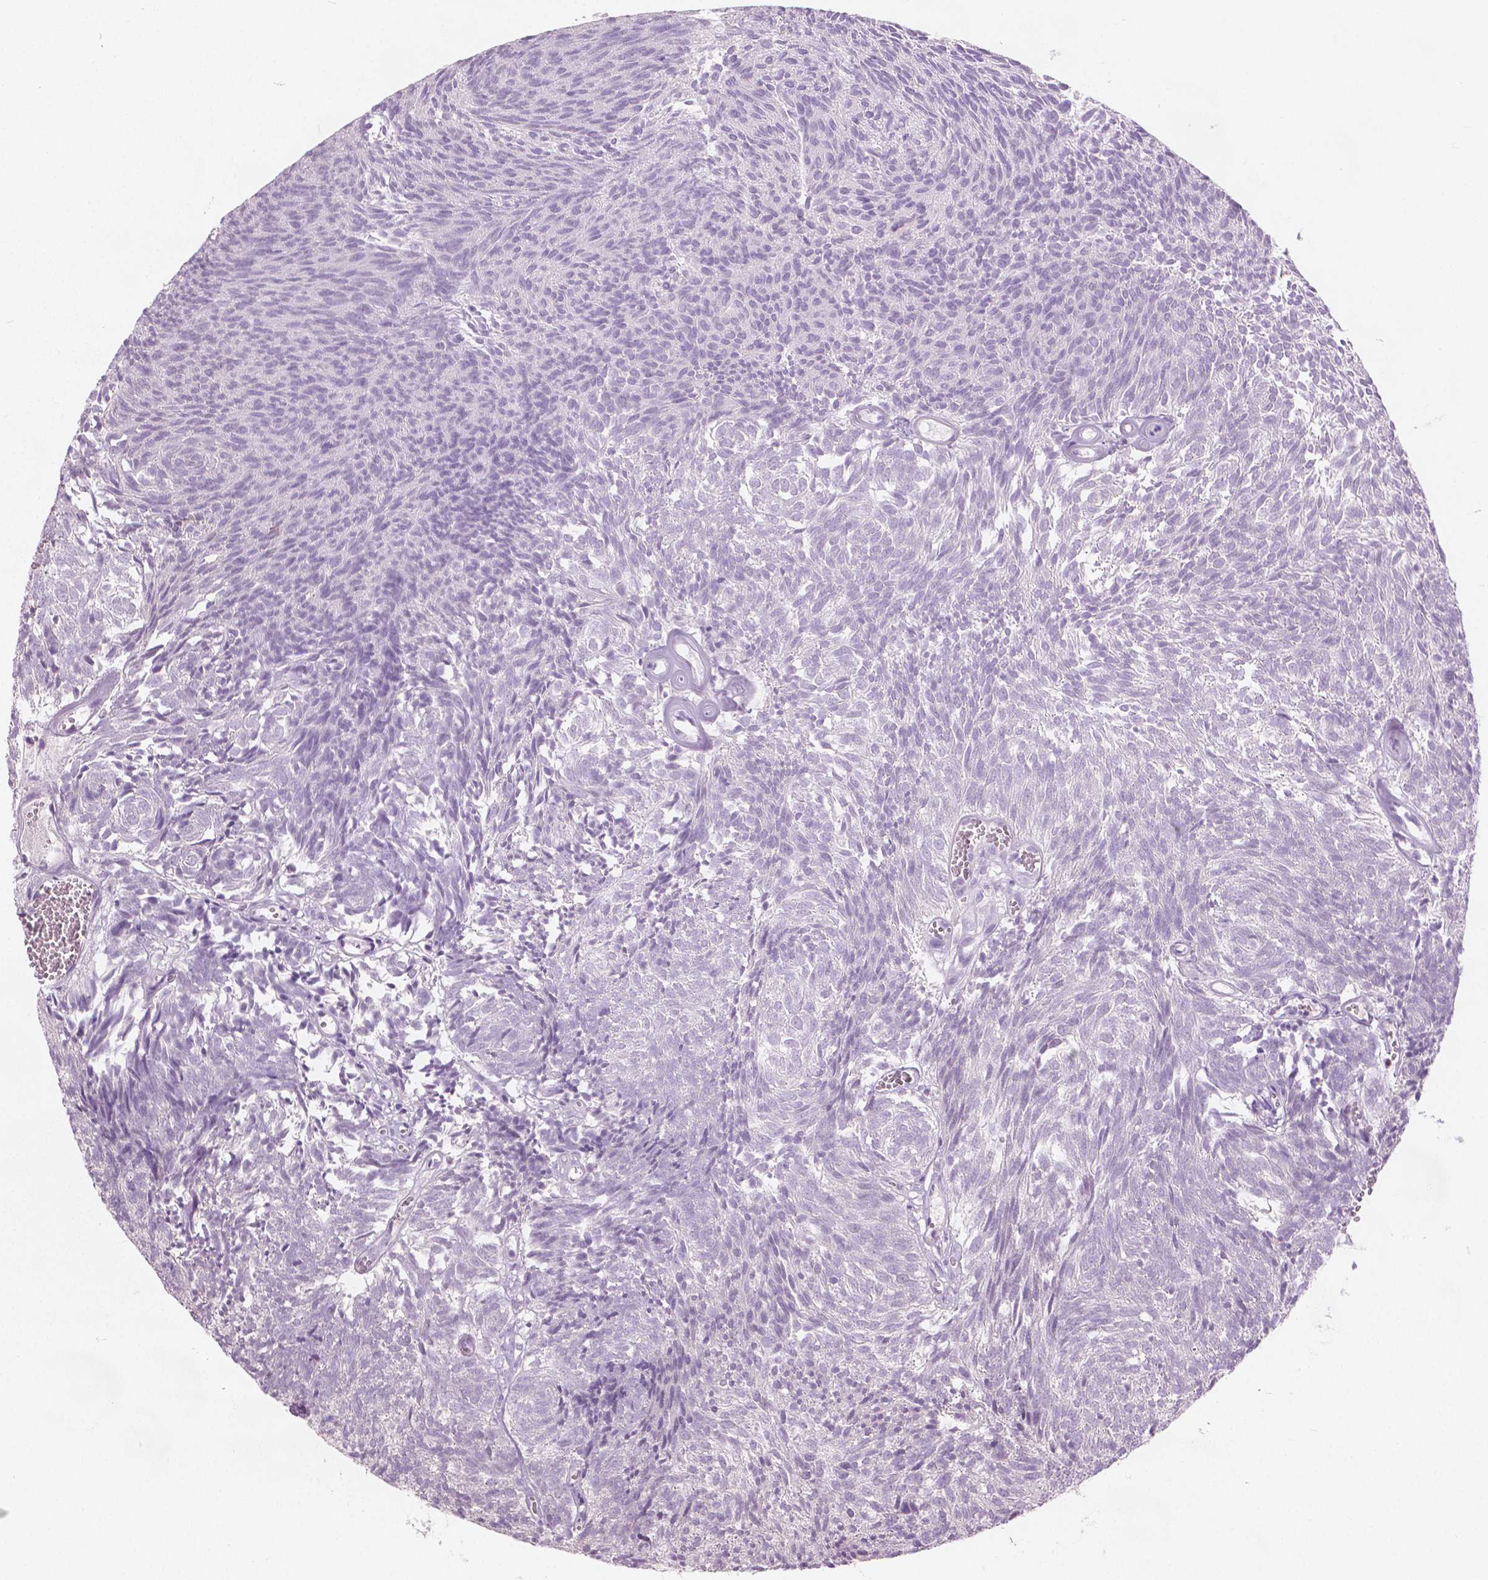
{"staining": {"intensity": "negative", "quantity": "none", "location": "none"}, "tissue": "urothelial cancer", "cell_type": "Tumor cells", "image_type": "cancer", "snomed": [{"axis": "morphology", "description": "Urothelial carcinoma, Low grade"}, {"axis": "topography", "description": "Urinary bladder"}], "caption": "The micrograph shows no staining of tumor cells in urothelial cancer.", "gene": "GALM", "patient": {"sex": "male", "age": 77}}